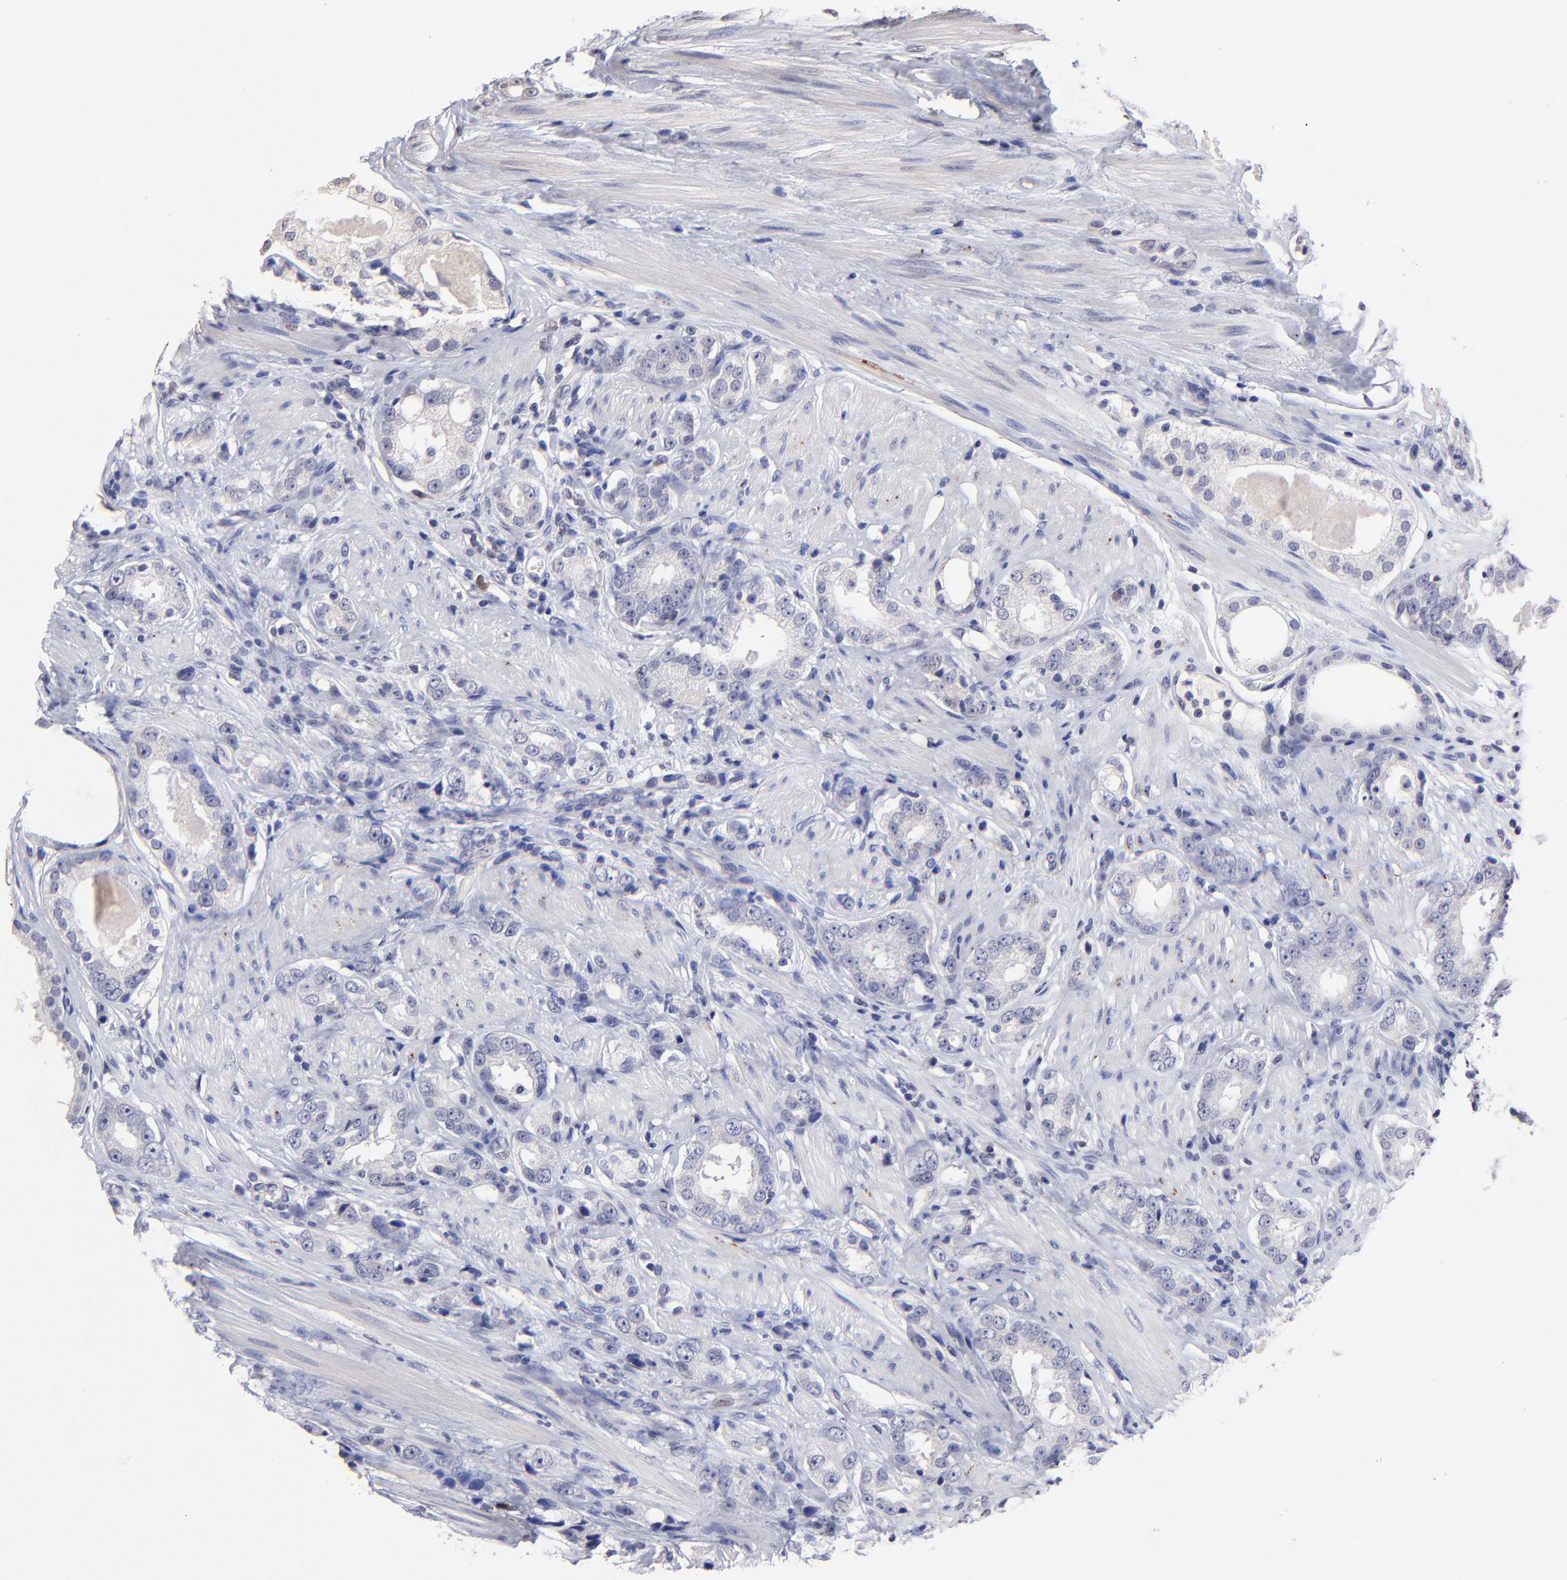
{"staining": {"intensity": "negative", "quantity": "none", "location": "none"}, "tissue": "prostate cancer", "cell_type": "Tumor cells", "image_type": "cancer", "snomed": [{"axis": "morphology", "description": "Adenocarcinoma, Medium grade"}, {"axis": "topography", "description": "Prostate"}], "caption": "Immunohistochemistry (IHC) micrograph of neoplastic tissue: human prostate adenocarcinoma (medium-grade) stained with DAB exhibits no significant protein staining in tumor cells. (DAB immunohistochemistry (IHC), high magnification).", "gene": "DNMT1", "patient": {"sex": "male", "age": 53}}